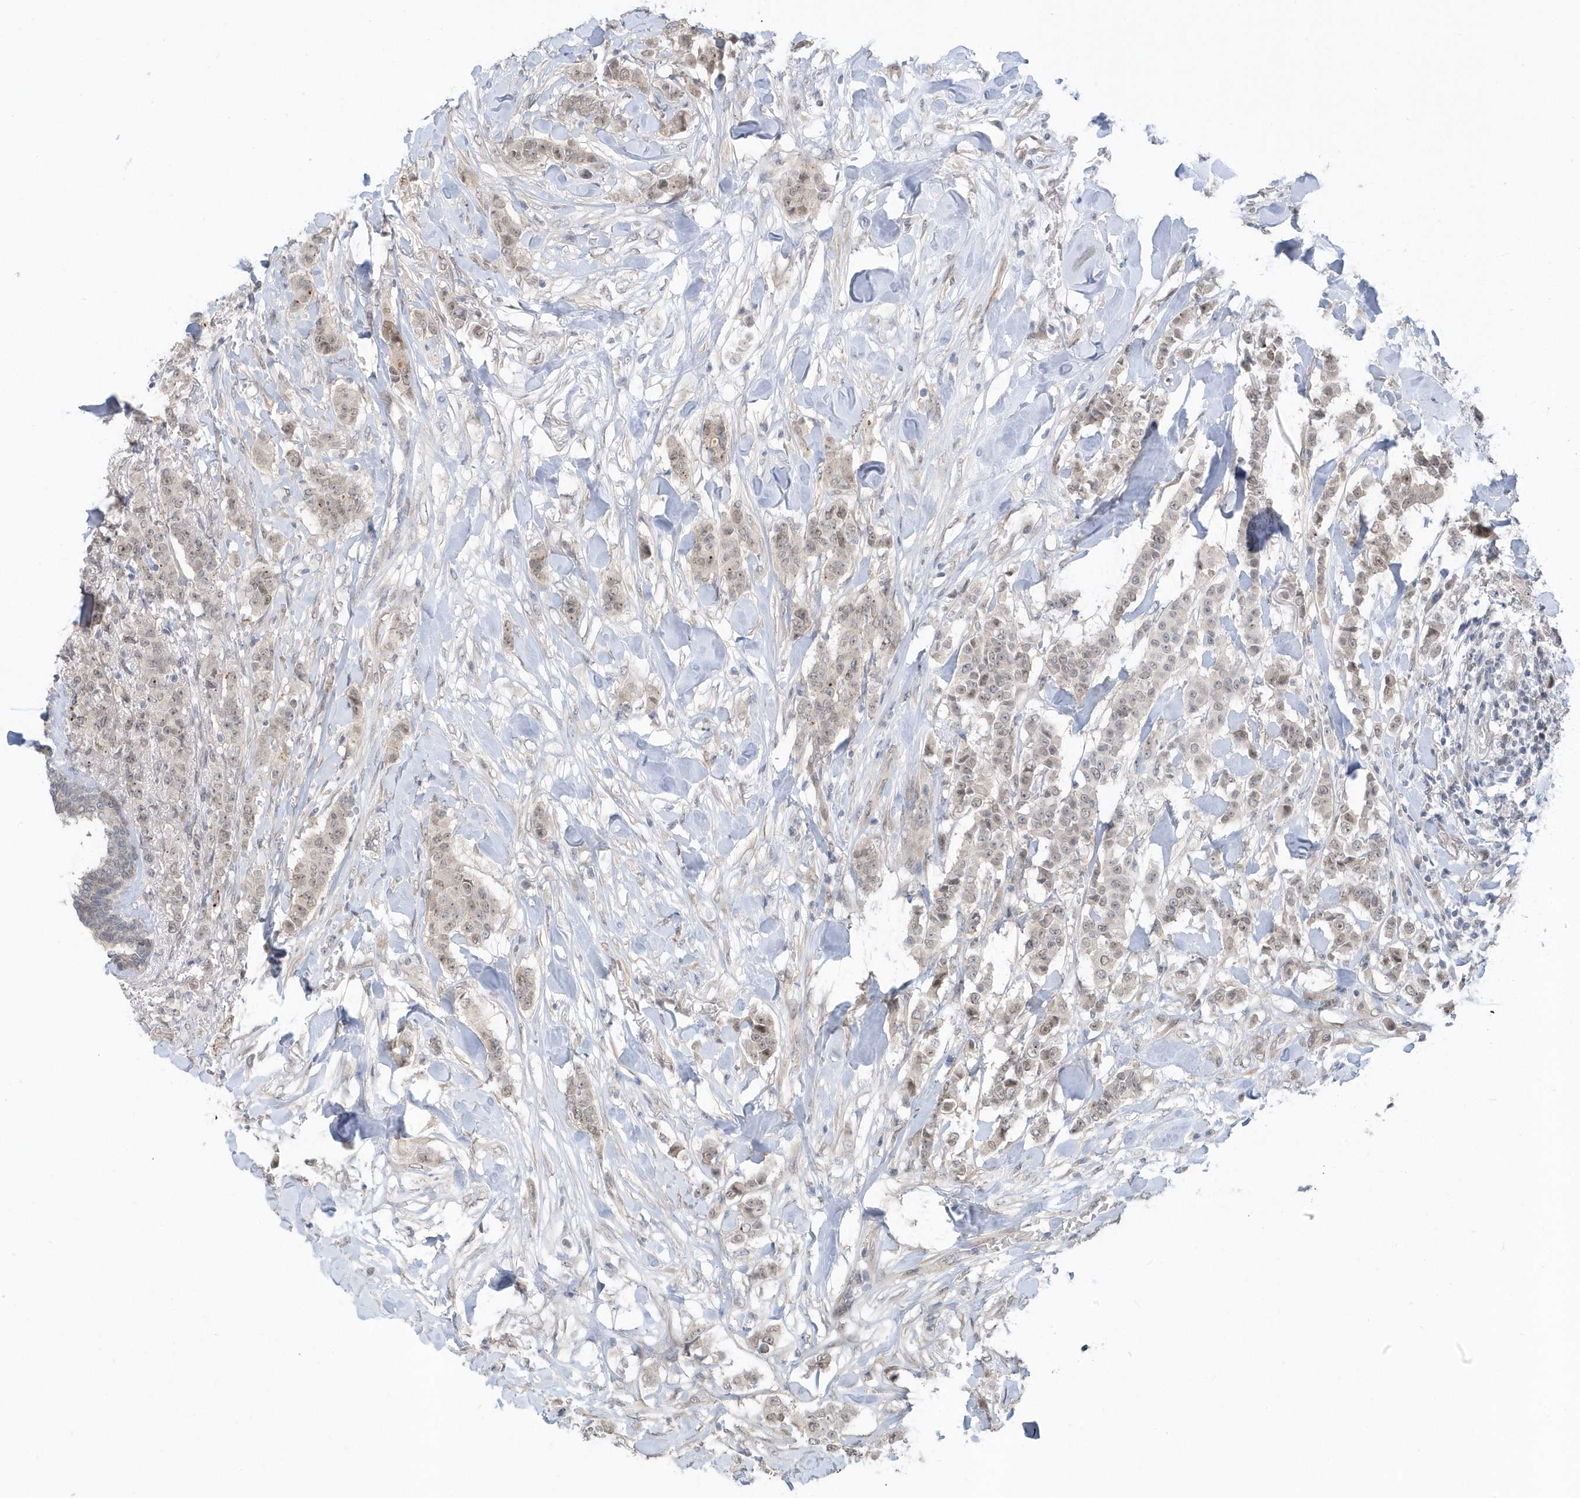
{"staining": {"intensity": "weak", "quantity": "<25%", "location": "nuclear"}, "tissue": "breast cancer", "cell_type": "Tumor cells", "image_type": "cancer", "snomed": [{"axis": "morphology", "description": "Duct carcinoma"}, {"axis": "topography", "description": "Breast"}], "caption": "Immunohistochemistry photomicrograph of neoplastic tissue: human breast cancer stained with DAB exhibits no significant protein positivity in tumor cells.", "gene": "USP53", "patient": {"sex": "female", "age": 40}}